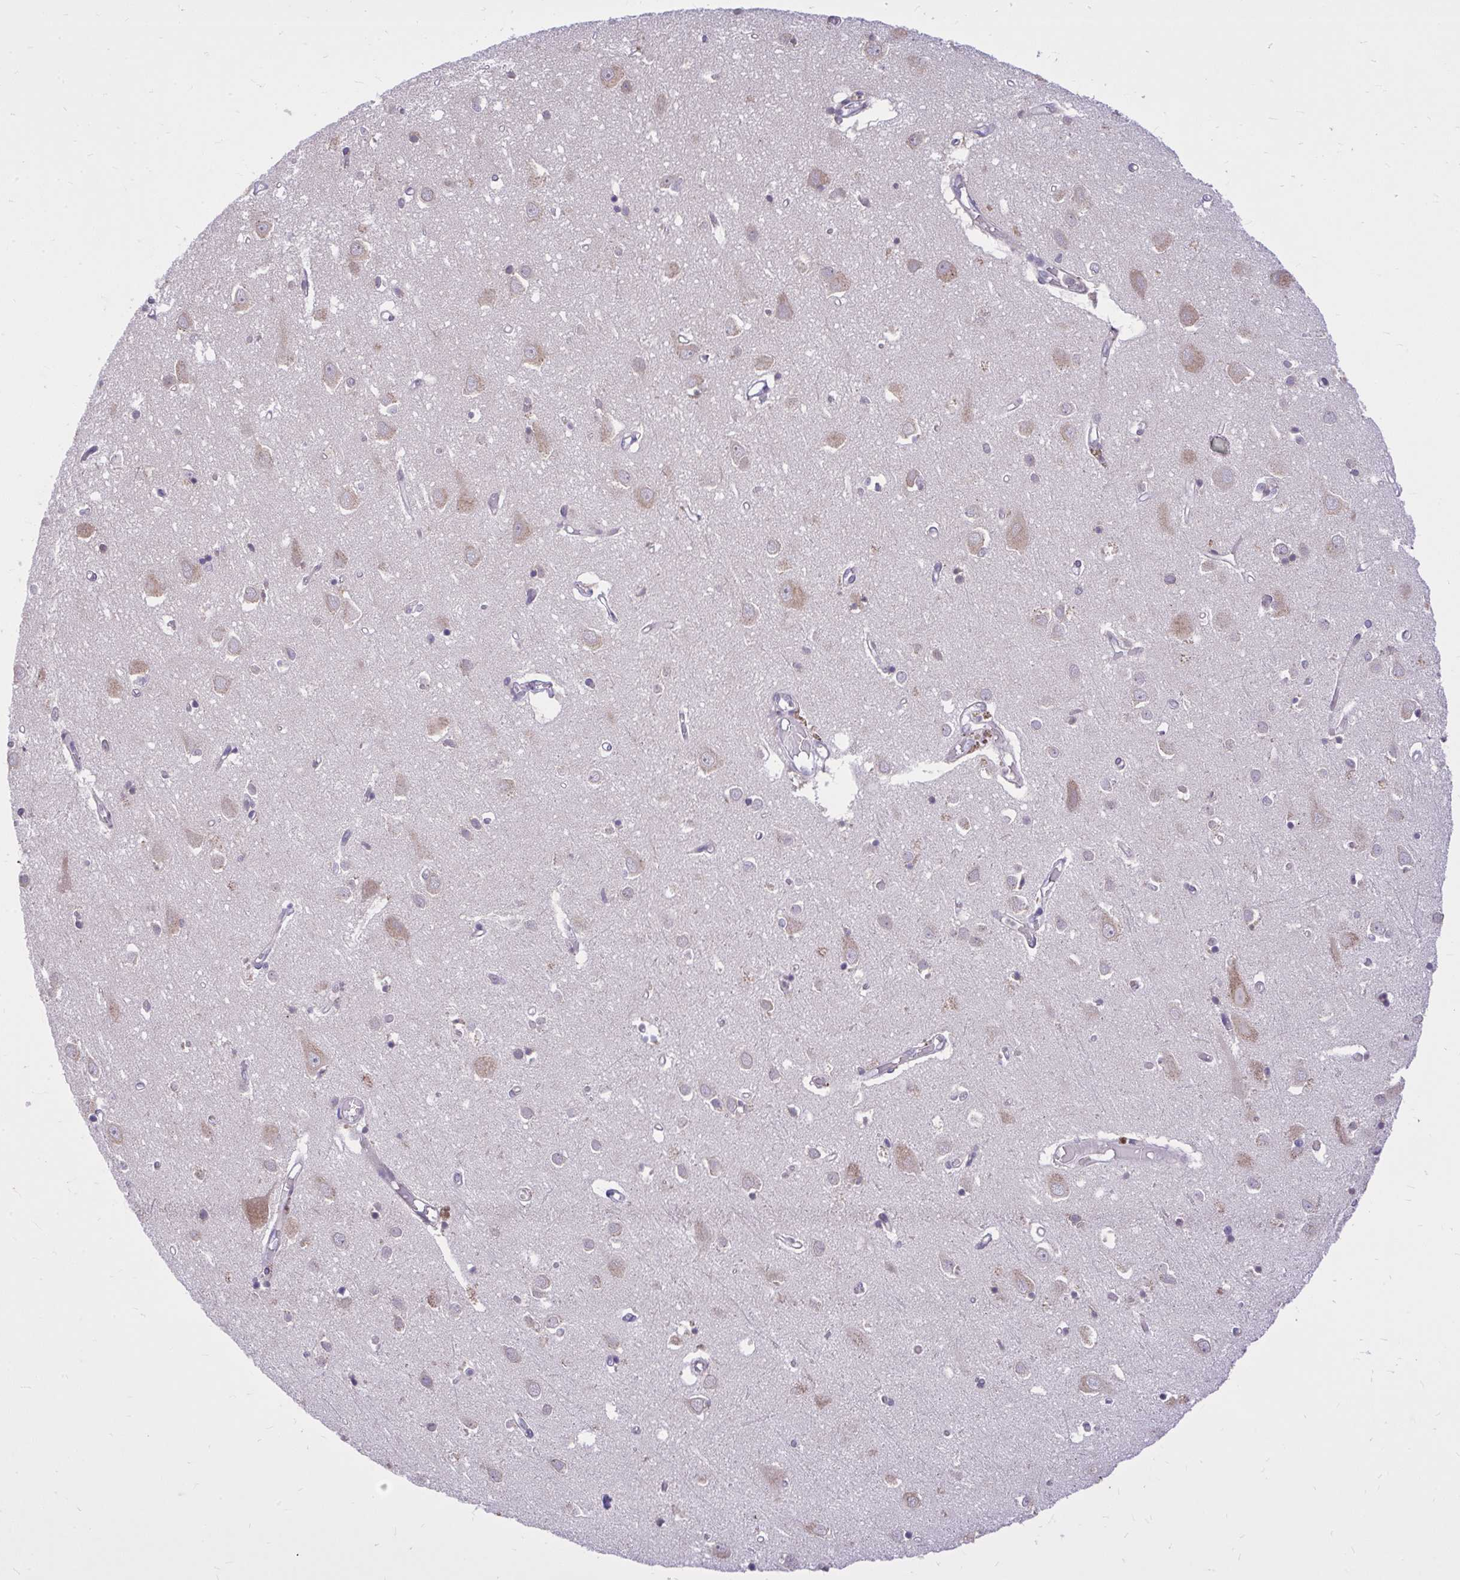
{"staining": {"intensity": "negative", "quantity": "none", "location": "none"}, "tissue": "cerebral cortex", "cell_type": "Endothelial cells", "image_type": "normal", "snomed": [{"axis": "morphology", "description": "Normal tissue, NOS"}, {"axis": "topography", "description": "Cerebral cortex"}], "caption": "Endothelial cells show no significant expression in unremarkable cerebral cortex. (DAB (3,3'-diaminobenzidine) immunohistochemistry (IHC) visualized using brightfield microscopy, high magnification).", "gene": "DPY19L1", "patient": {"sex": "male", "age": 70}}